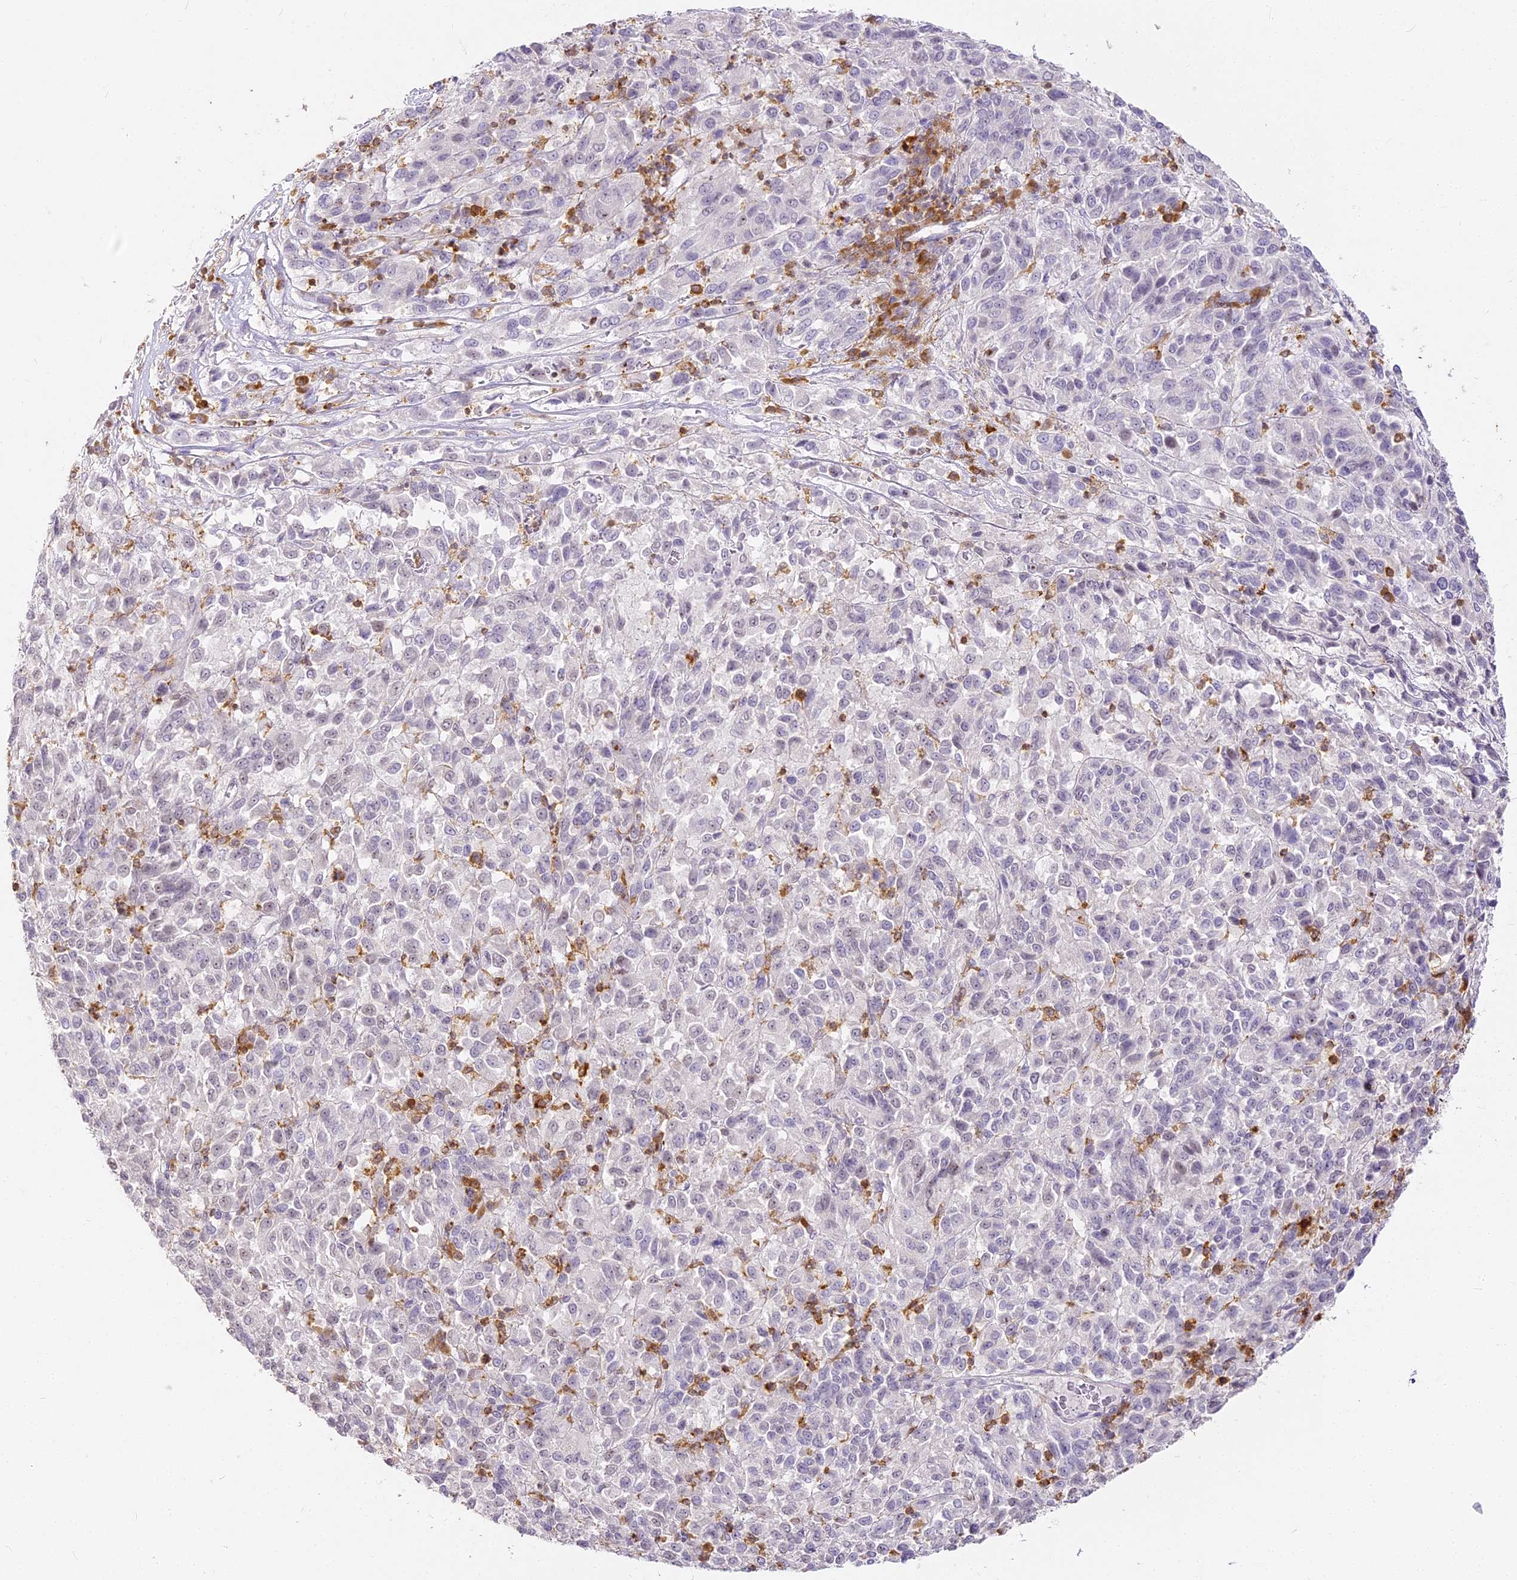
{"staining": {"intensity": "negative", "quantity": "none", "location": "none"}, "tissue": "melanoma", "cell_type": "Tumor cells", "image_type": "cancer", "snomed": [{"axis": "morphology", "description": "Malignant melanoma, Metastatic site"}, {"axis": "topography", "description": "Lung"}], "caption": "This micrograph is of melanoma stained with immunohistochemistry to label a protein in brown with the nuclei are counter-stained blue. There is no expression in tumor cells.", "gene": "DOCK2", "patient": {"sex": "male", "age": 64}}